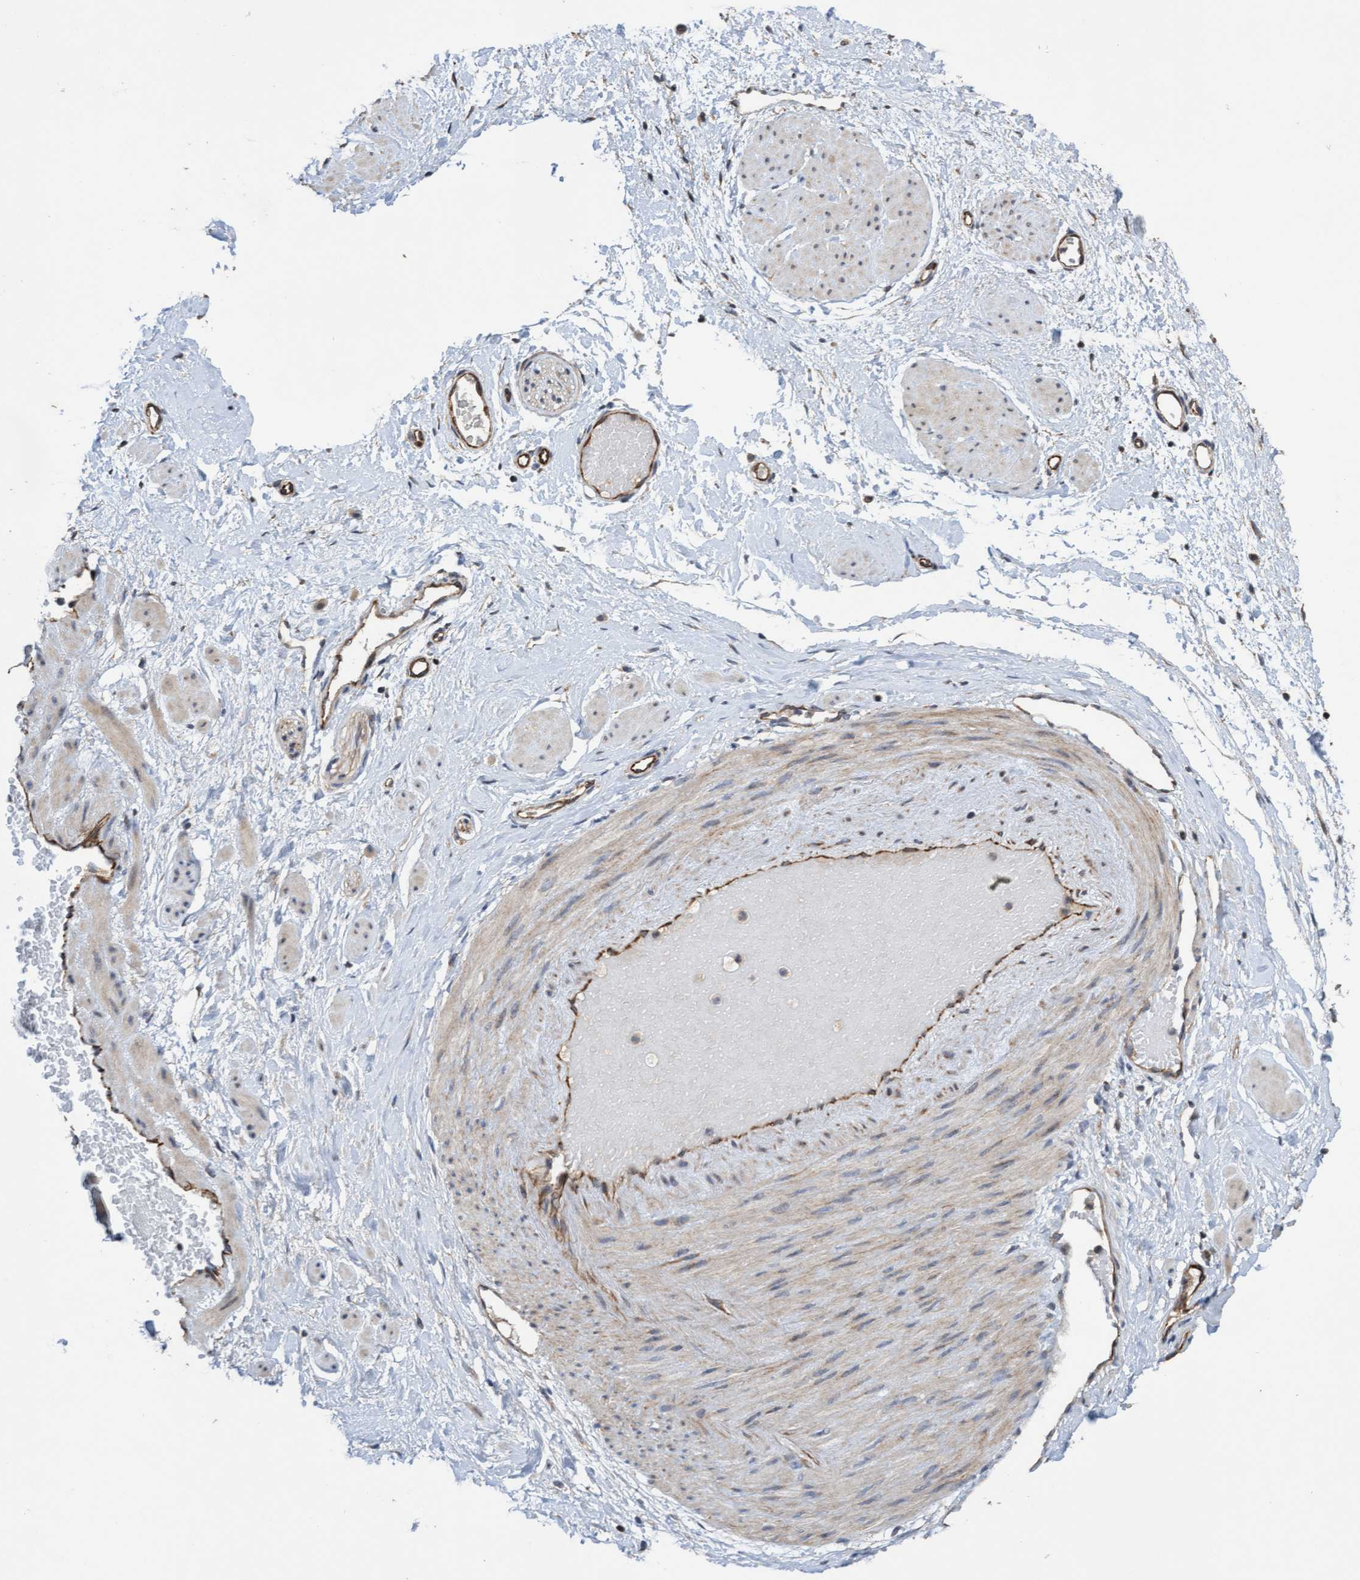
{"staining": {"intensity": "moderate", "quantity": ">75%", "location": "cytoplasmic/membranous"}, "tissue": "adipose tissue", "cell_type": "Adipocytes", "image_type": "normal", "snomed": [{"axis": "morphology", "description": "Normal tissue, NOS"}, {"axis": "topography", "description": "Soft tissue"}], "caption": "Moderate cytoplasmic/membranous positivity for a protein is identified in about >75% of adipocytes of unremarkable adipose tissue using IHC.", "gene": "ITFG1", "patient": {"sex": "male", "age": 72}}